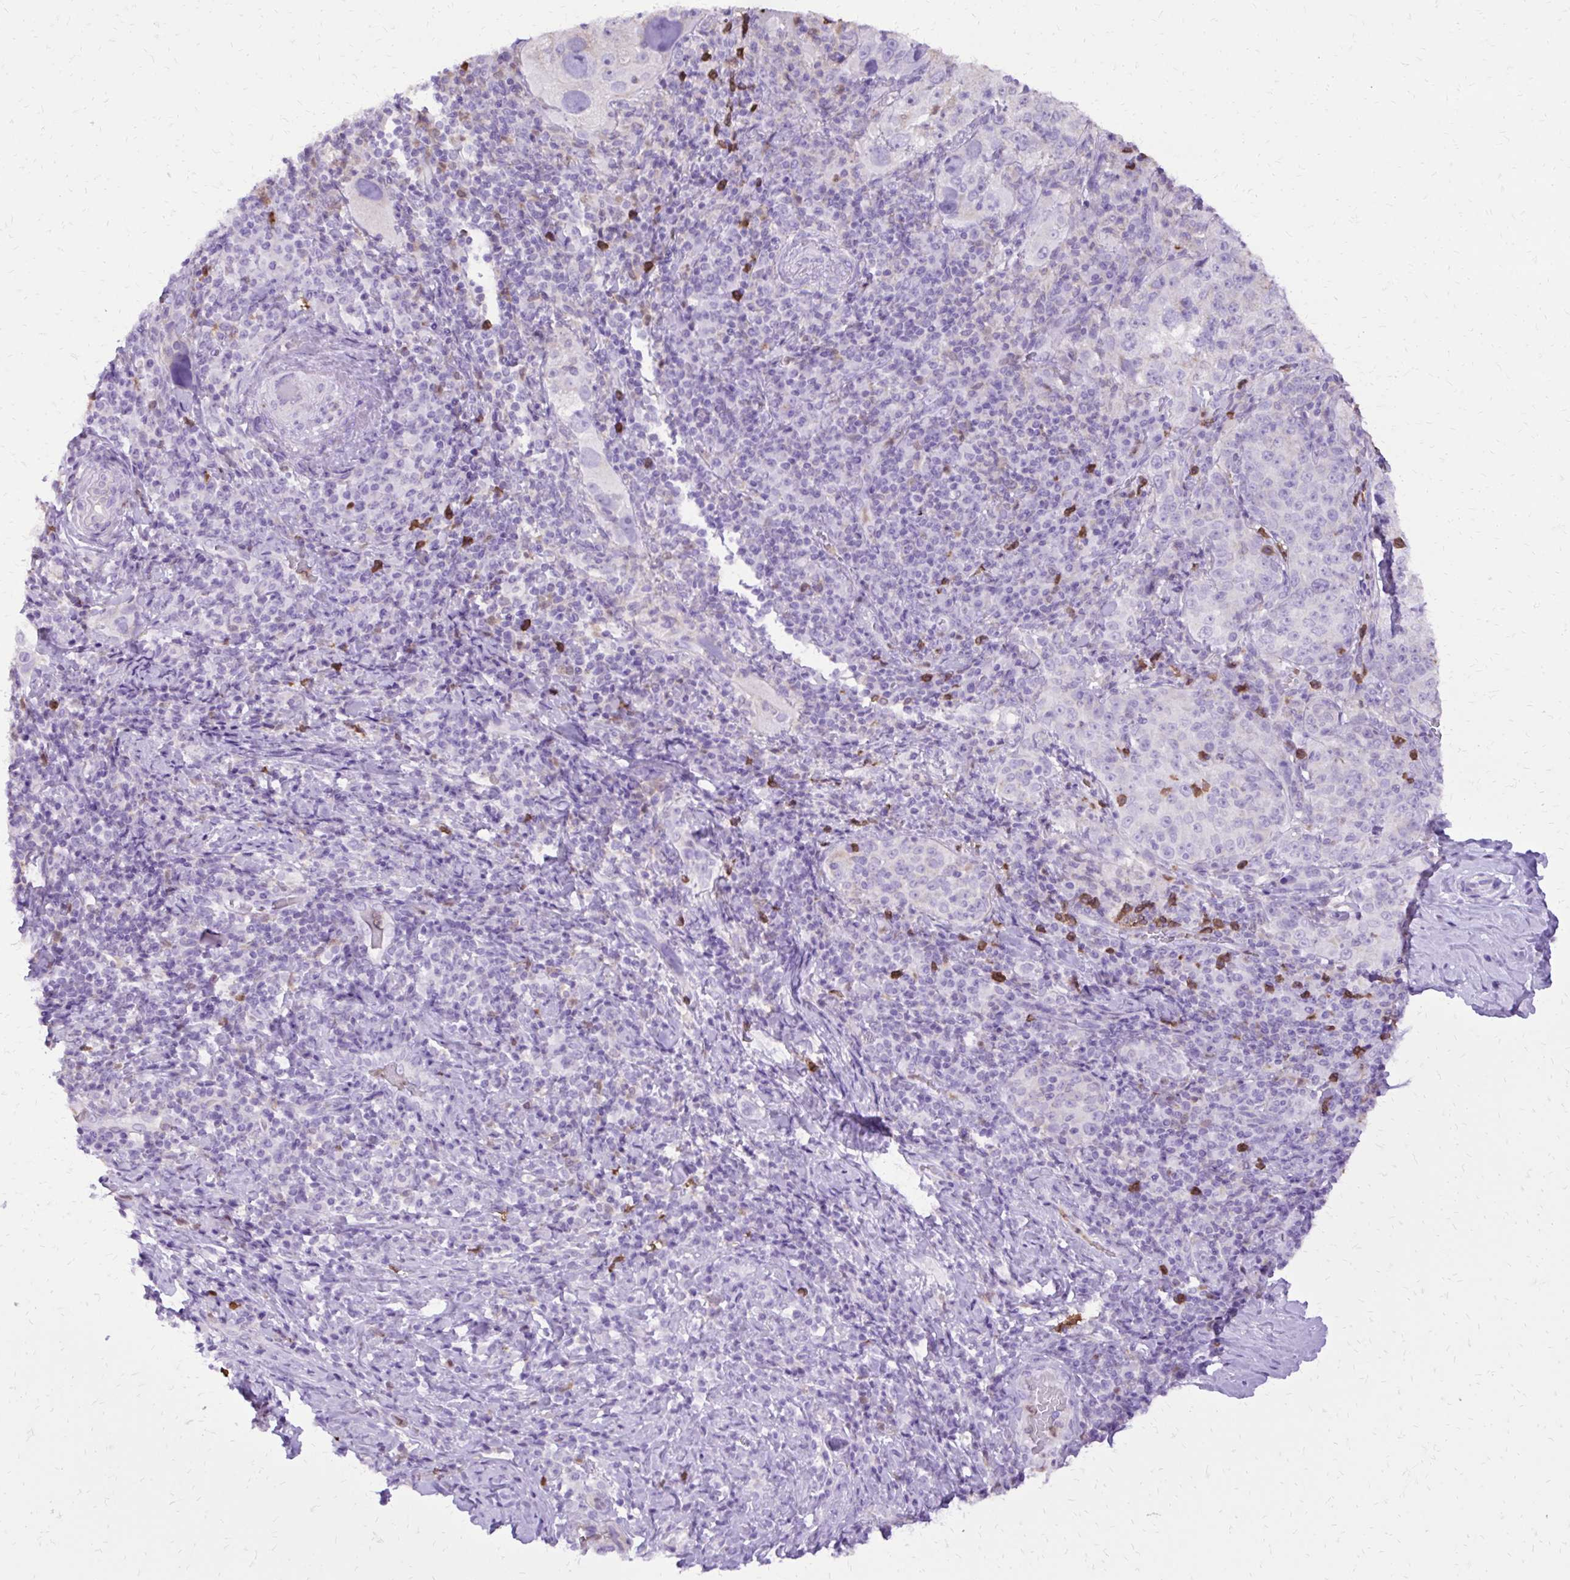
{"staining": {"intensity": "negative", "quantity": "none", "location": "none"}, "tissue": "cervical cancer", "cell_type": "Tumor cells", "image_type": "cancer", "snomed": [{"axis": "morphology", "description": "Squamous cell carcinoma, NOS"}, {"axis": "topography", "description": "Cervix"}], "caption": "Immunohistochemistry micrograph of neoplastic tissue: cervical cancer (squamous cell carcinoma) stained with DAB (3,3'-diaminobenzidine) exhibits no significant protein staining in tumor cells. (DAB immunohistochemistry (IHC) with hematoxylin counter stain).", "gene": "CAT", "patient": {"sex": "female", "age": 75}}